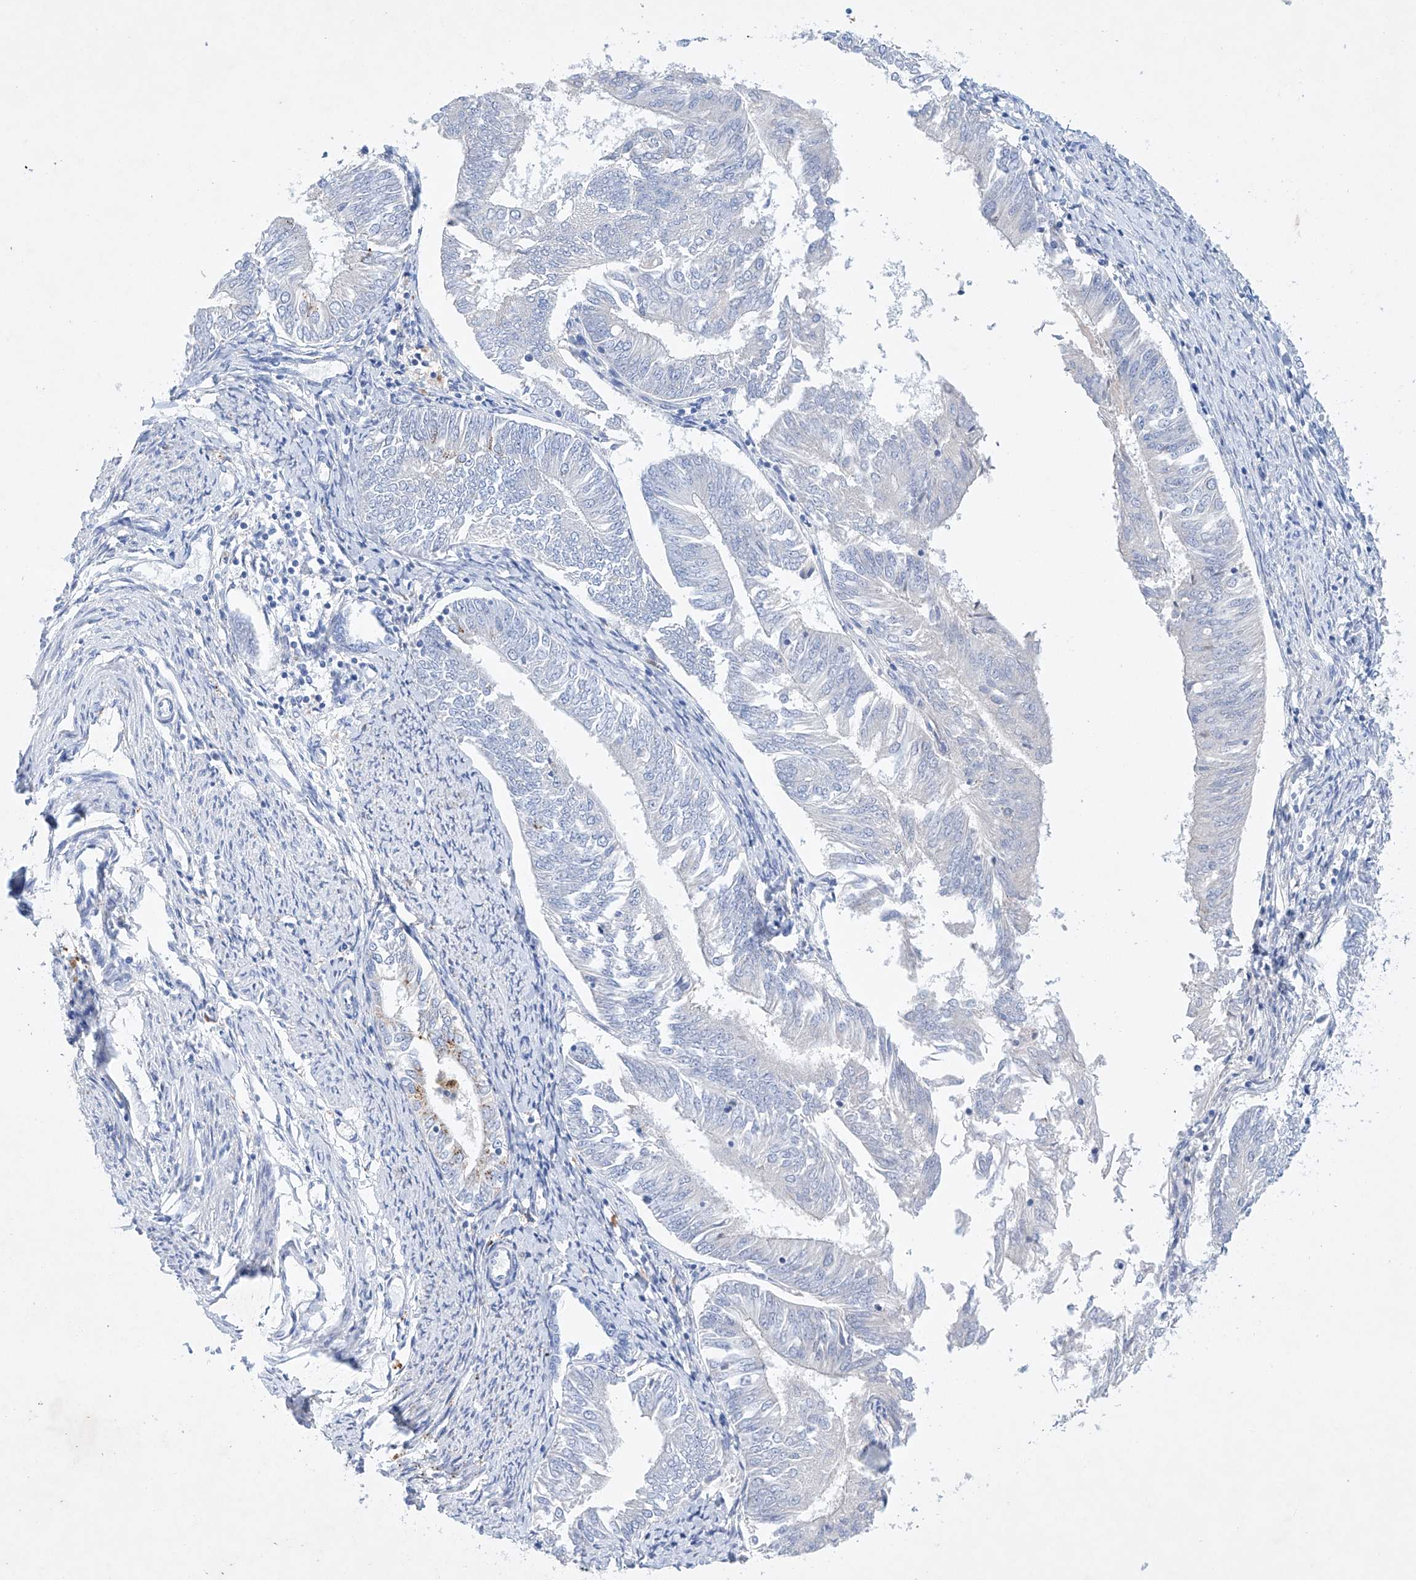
{"staining": {"intensity": "negative", "quantity": "none", "location": "none"}, "tissue": "endometrial cancer", "cell_type": "Tumor cells", "image_type": "cancer", "snomed": [{"axis": "morphology", "description": "Adenocarcinoma, NOS"}, {"axis": "topography", "description": "Endometrium"}], "caption": "Endometrial cancer was stained to show a protein in brown. There is no significant positivity in tumor cells.", "gene": "LURAP1", "patient": {"sex": "female", "age": 58}}